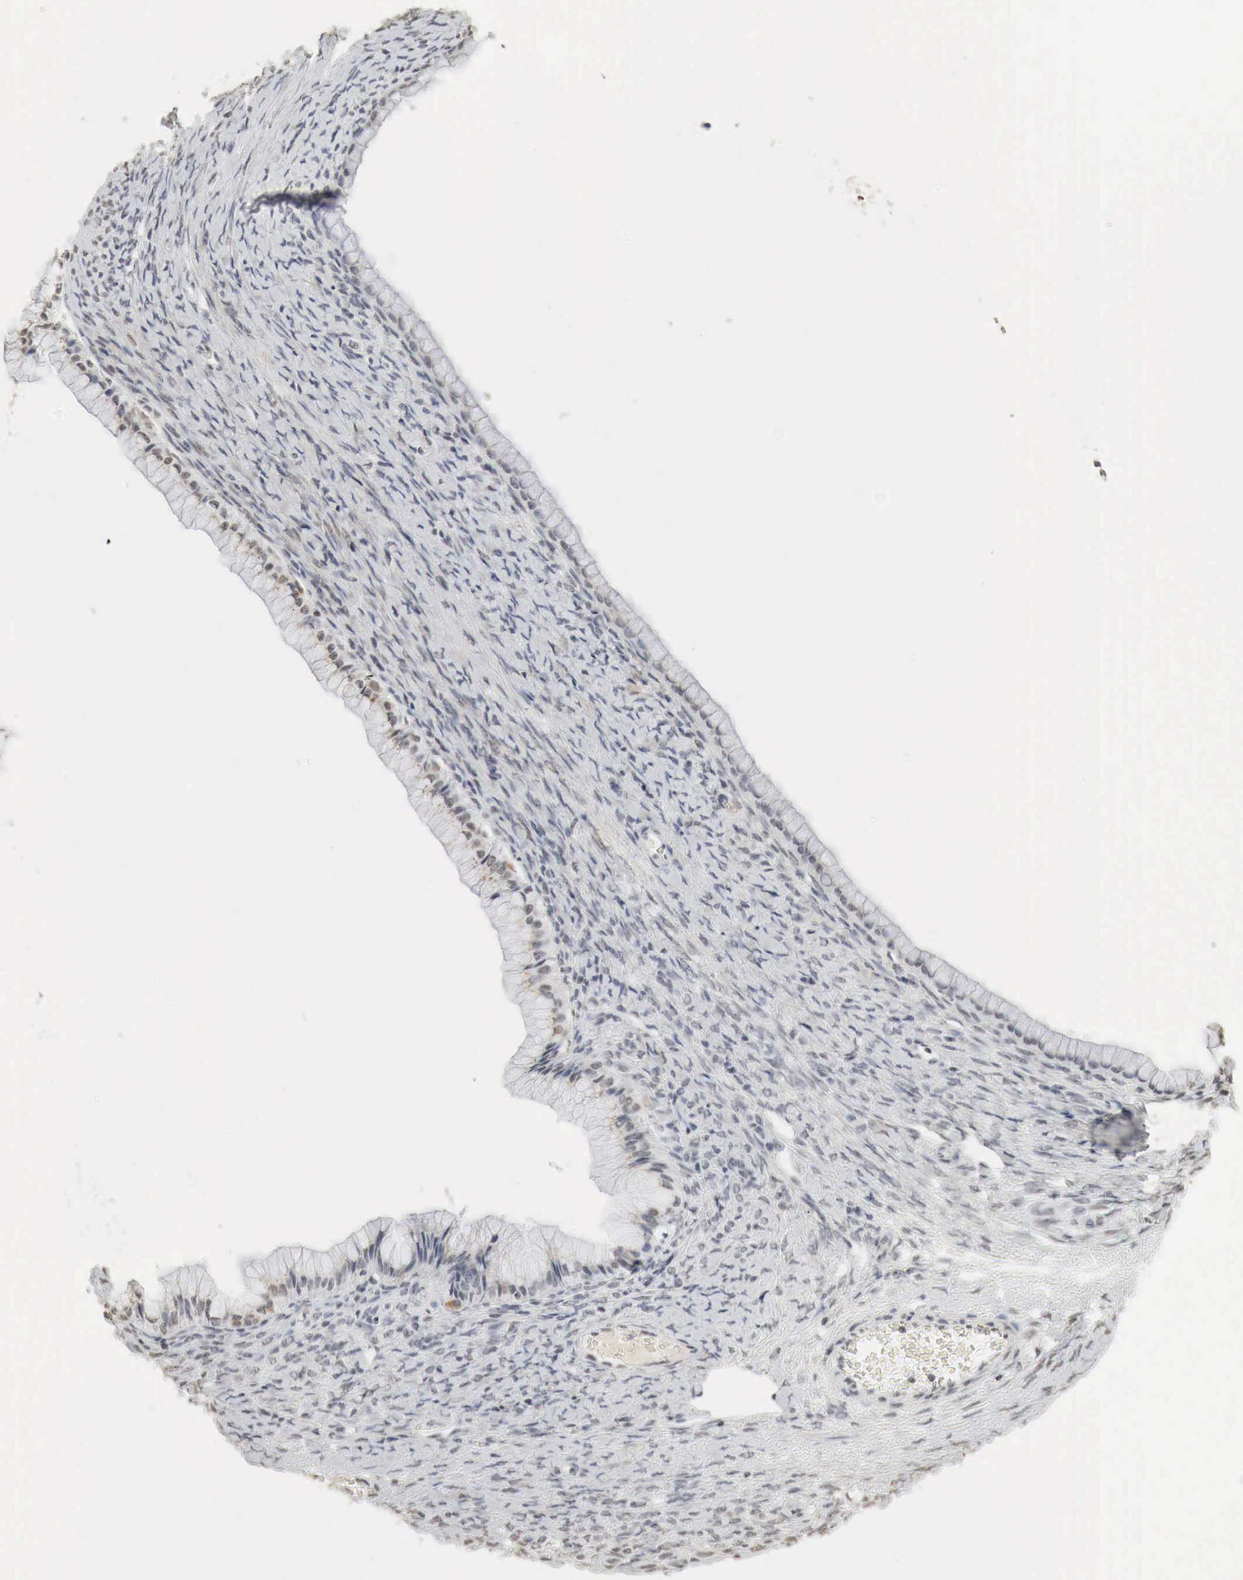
{"staining": {"intensity": "weak", "quantity": "<25%", "location": "cytoplasmic/membranous"}, "tissue": "ovarian cancer", "cell_type": "Tumor cells", "image_type": "cancer", "snomed": [{"axis": "morphology", "description": "Cystadenocarcinoma, mucinous, NOS"}, {"axis": "topography", "description": "Ovary"}], "caption": "DAB (3,3'-diaminobenzidine) immunohistochemical staining of human ovarian cancer shows no significant positivity in tumor cells. Brightfield microscopy of immunohistochemistry (IHC) stained with DAB (3,3'-diaminobenzidine) (brown) and hematoxylin (blue), captured at high magnification.", "gene": "ERBB4", "patient": {"sex": "female", "age": 25}}